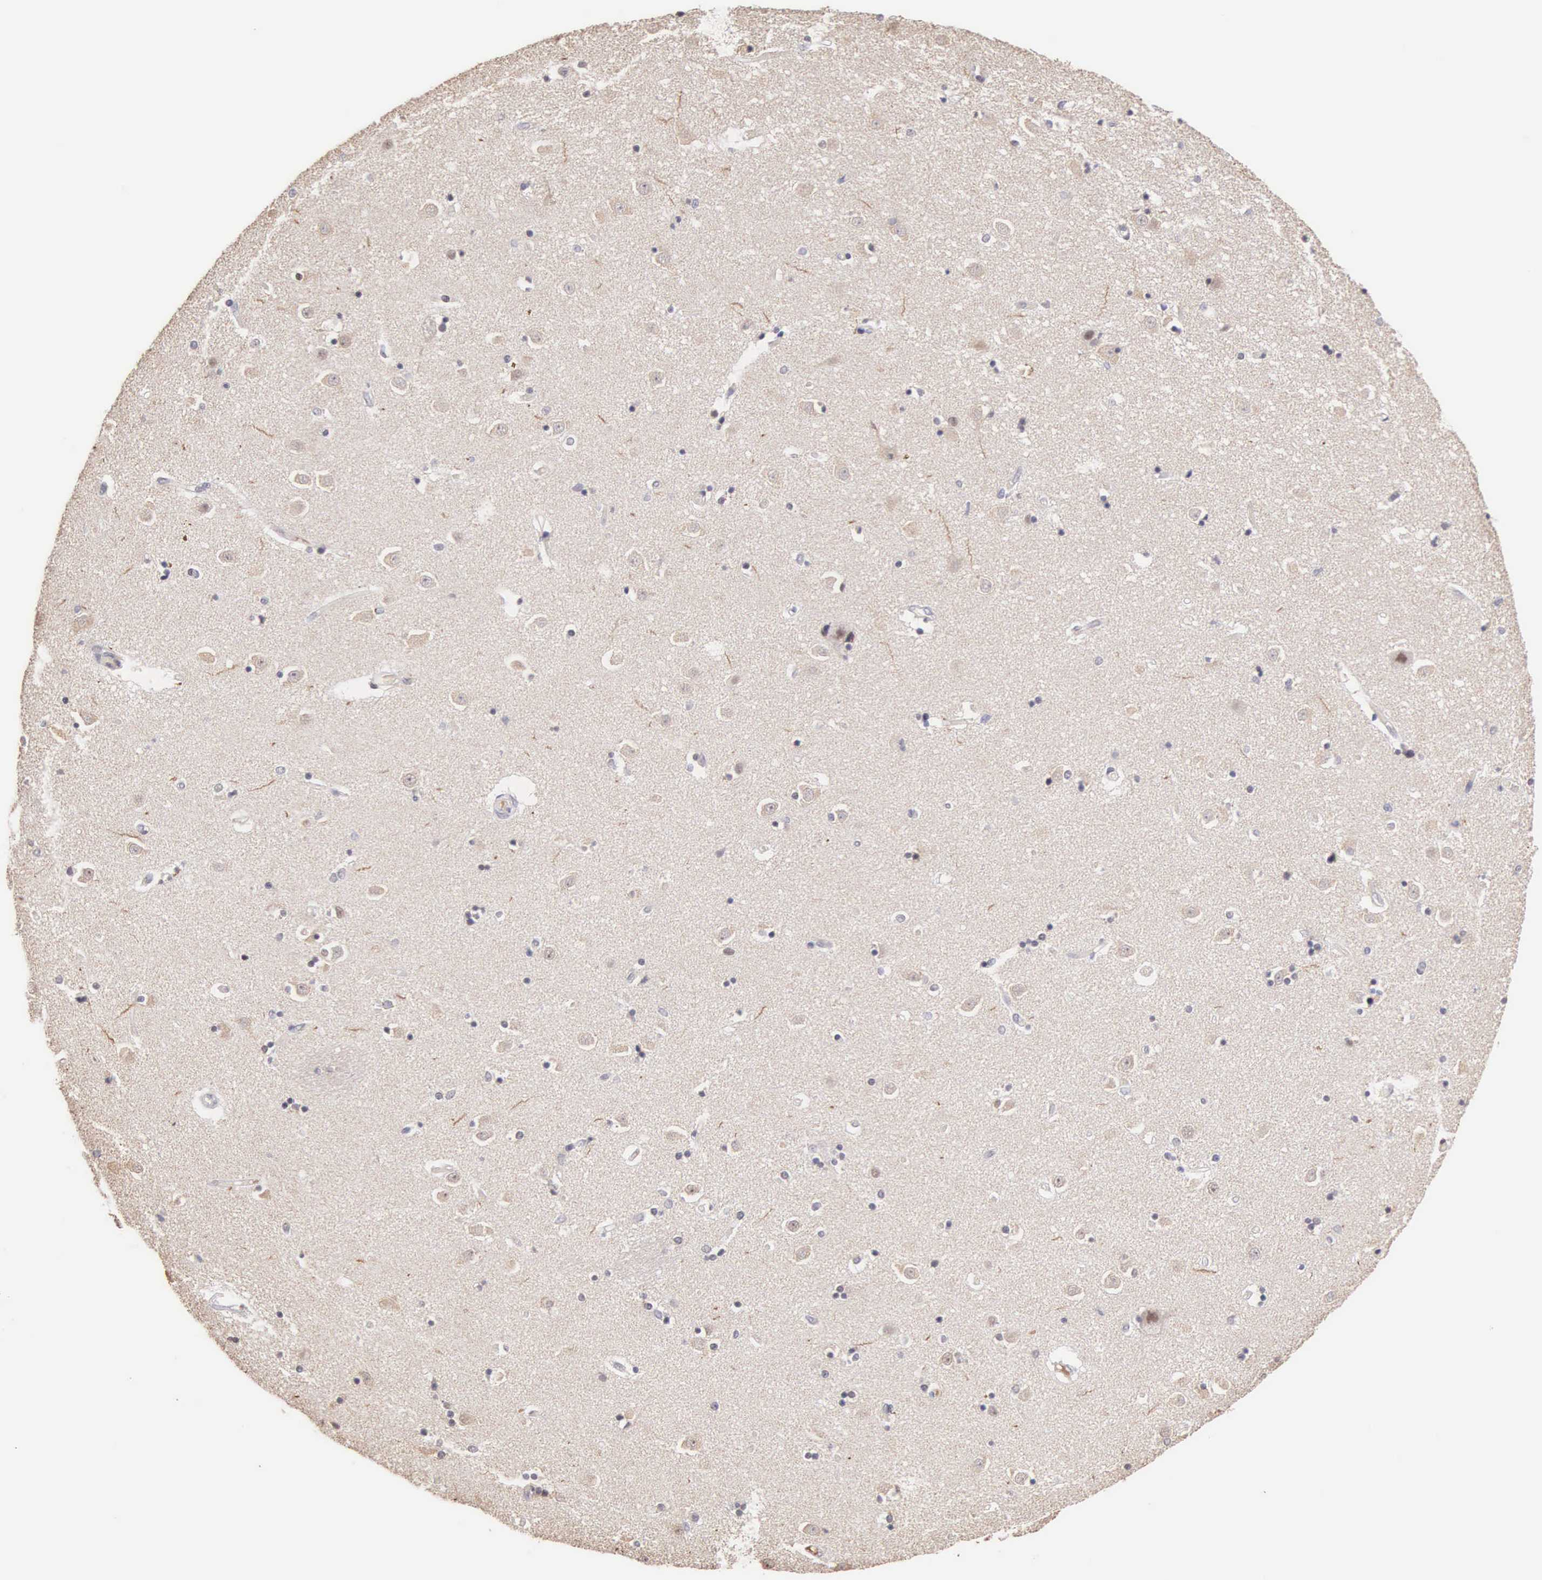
{"staining": {"intensity": "weak", "quantity": "25%-75%", "location": "cytoplasmic/membranous"}, "tissue": "caudate", "cell_type": "Glial cells", "image_type": "normal", "snomed": [{"axis": "morphology", "description": "Normal tissue, NOS"}, {"axis": "topography", "description": "Lateral ventricle wall"}], "caption": "Immunohistochemistry (DAB) staining of benign caudate demonstrates weak cytoplasmic/membranous protein expression in approximately 25%-75% of glial cells.", "gene": "HMGXB4", "patient": {"sex": "female", "age": 54}}